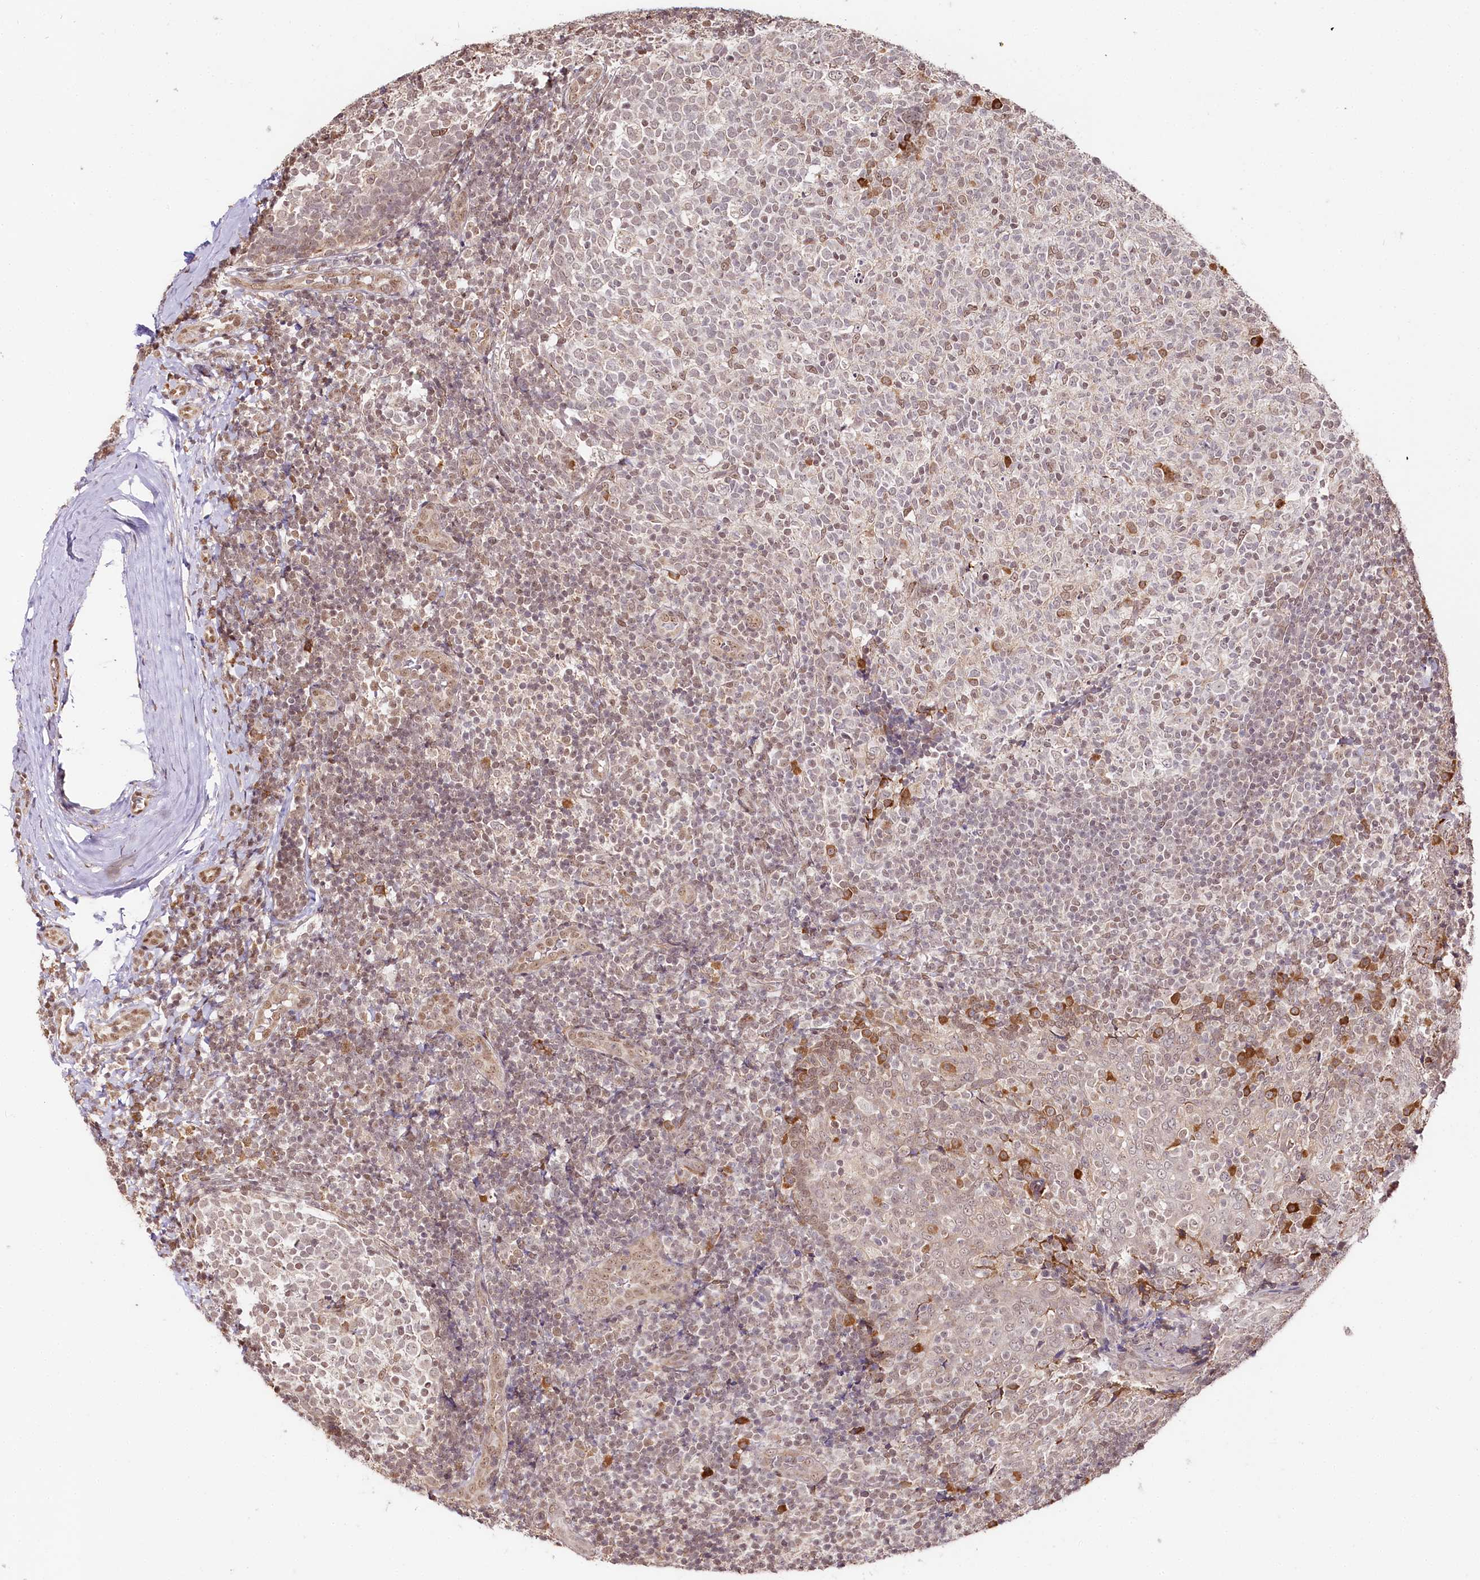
{"staining": {"intensity": "moderate", "quantity": "<25%", "location": "cytoplasmic/membranous,nuclear"}, "tissue": "tonsil", "cell_type": "Germinal center cells", "image_type": "normal", "snomed": [{"axis": "morphology", "description": "Normal tissue, NOS"}, {"axis": "topography", "description": "Tonsil"}], "caption": "Immunohistochemical staining of unremarkable human tonsil exhibits low levels of moderate cytoplasmic/membranous,nuclear expression in approximately <25% of germinal center cells. (Stains: DAB (3,3'-diaminobenzidine) in brown, nuclei in blue, Microscopy: brightfield microscopy at high magnification).", "gene": "CNPY2", "patient": {"sex": "female", "age": 19}}